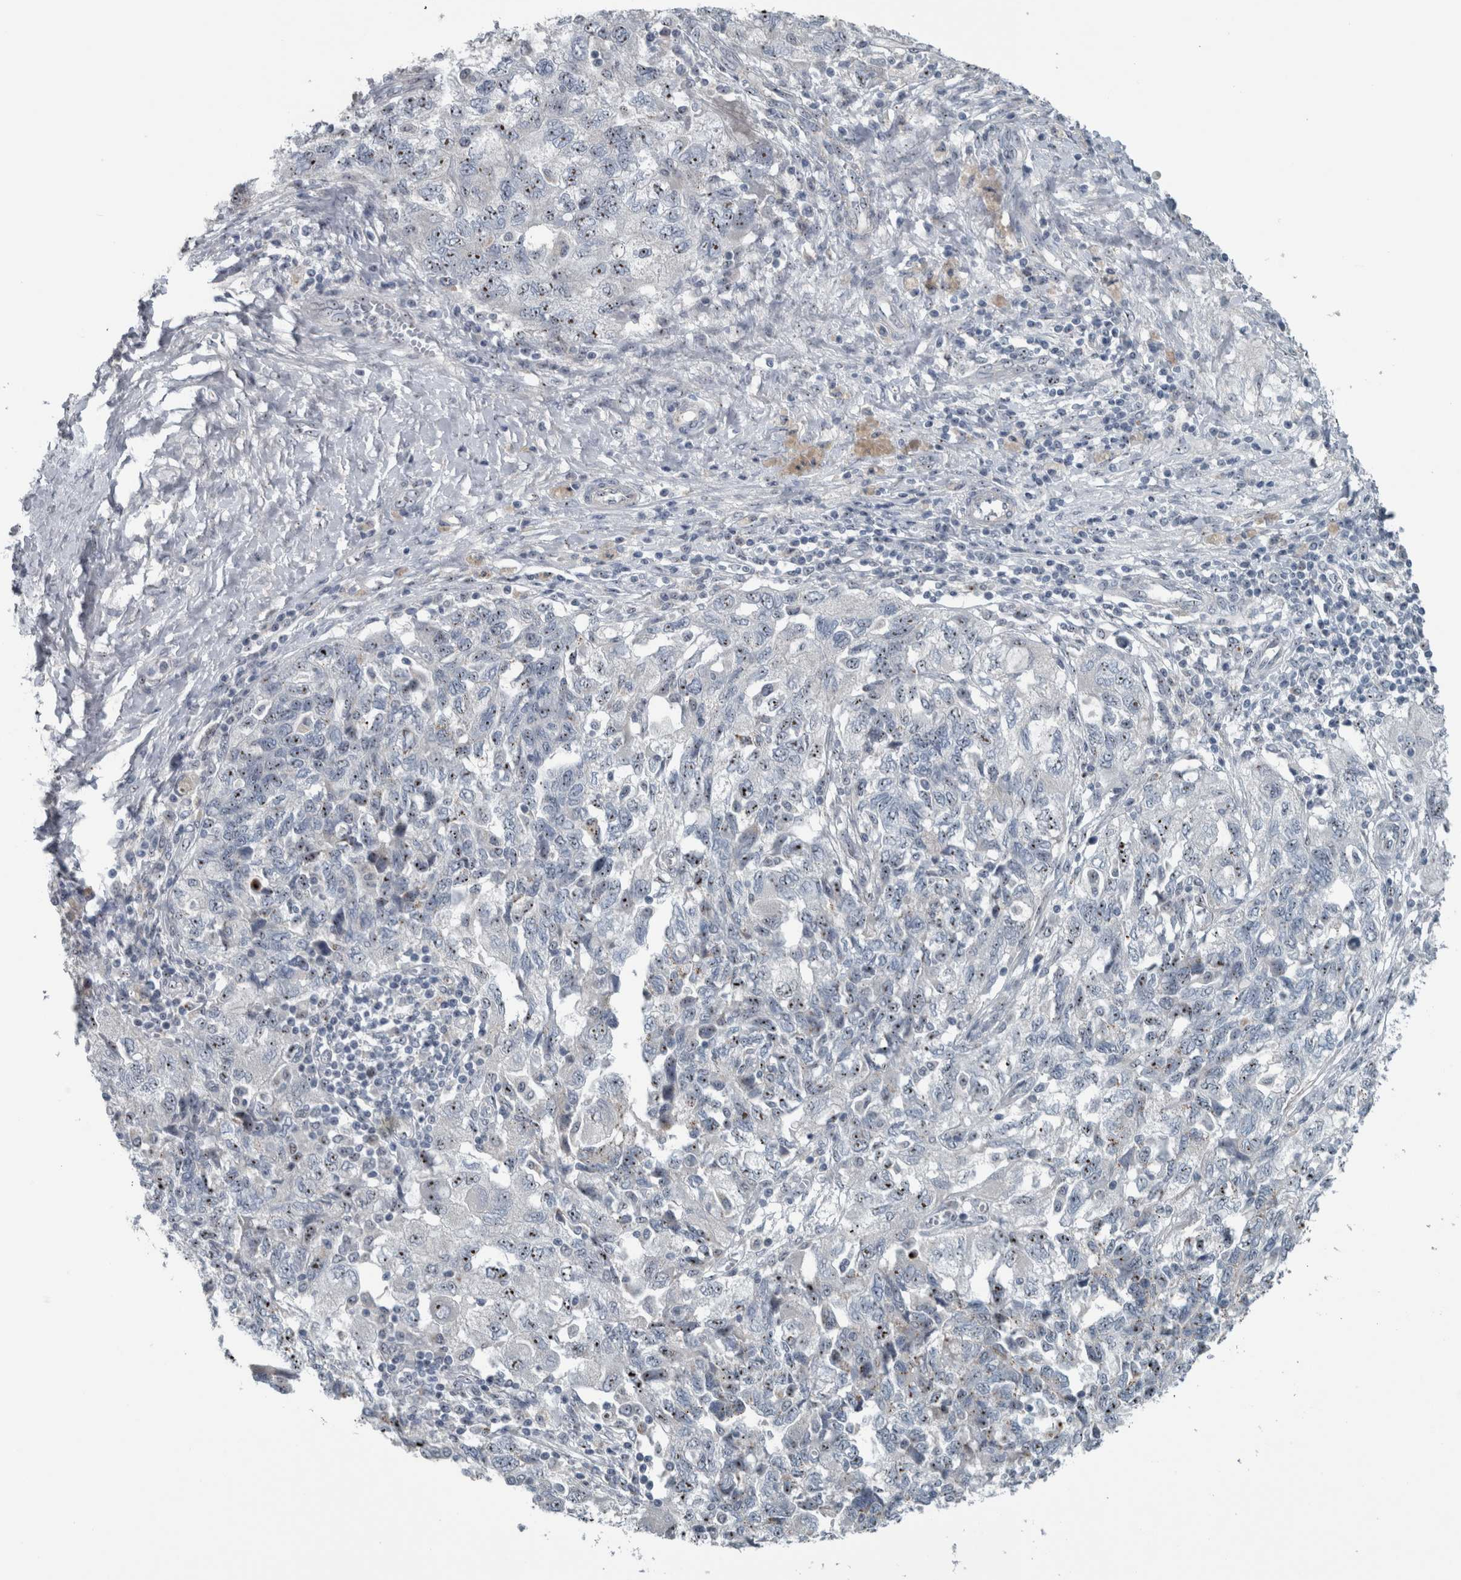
{"staining": {"intensity": "weak", "quantity": "25%-75%", "location": "nuclear"}, "tissue": "ovarian cancer", "cell_type": "Tumor cells", "image_type": "cancer", "snomed": [{"axis": "morphology", "description": "Carcinoma, NOS"}, {"axis": "morphology", "description": "Cystadenocarcinoma, serous, NOS"}, {"axis": "topography", "description": "Ovary"}], "caption": "Protein staining by IHC reveals weak nuclear expression in approximately 25%-75% of tumor cells in ovarian carcinoma.", "gene": "UTP6", "patient": {"sex": "female", "age": 69}}